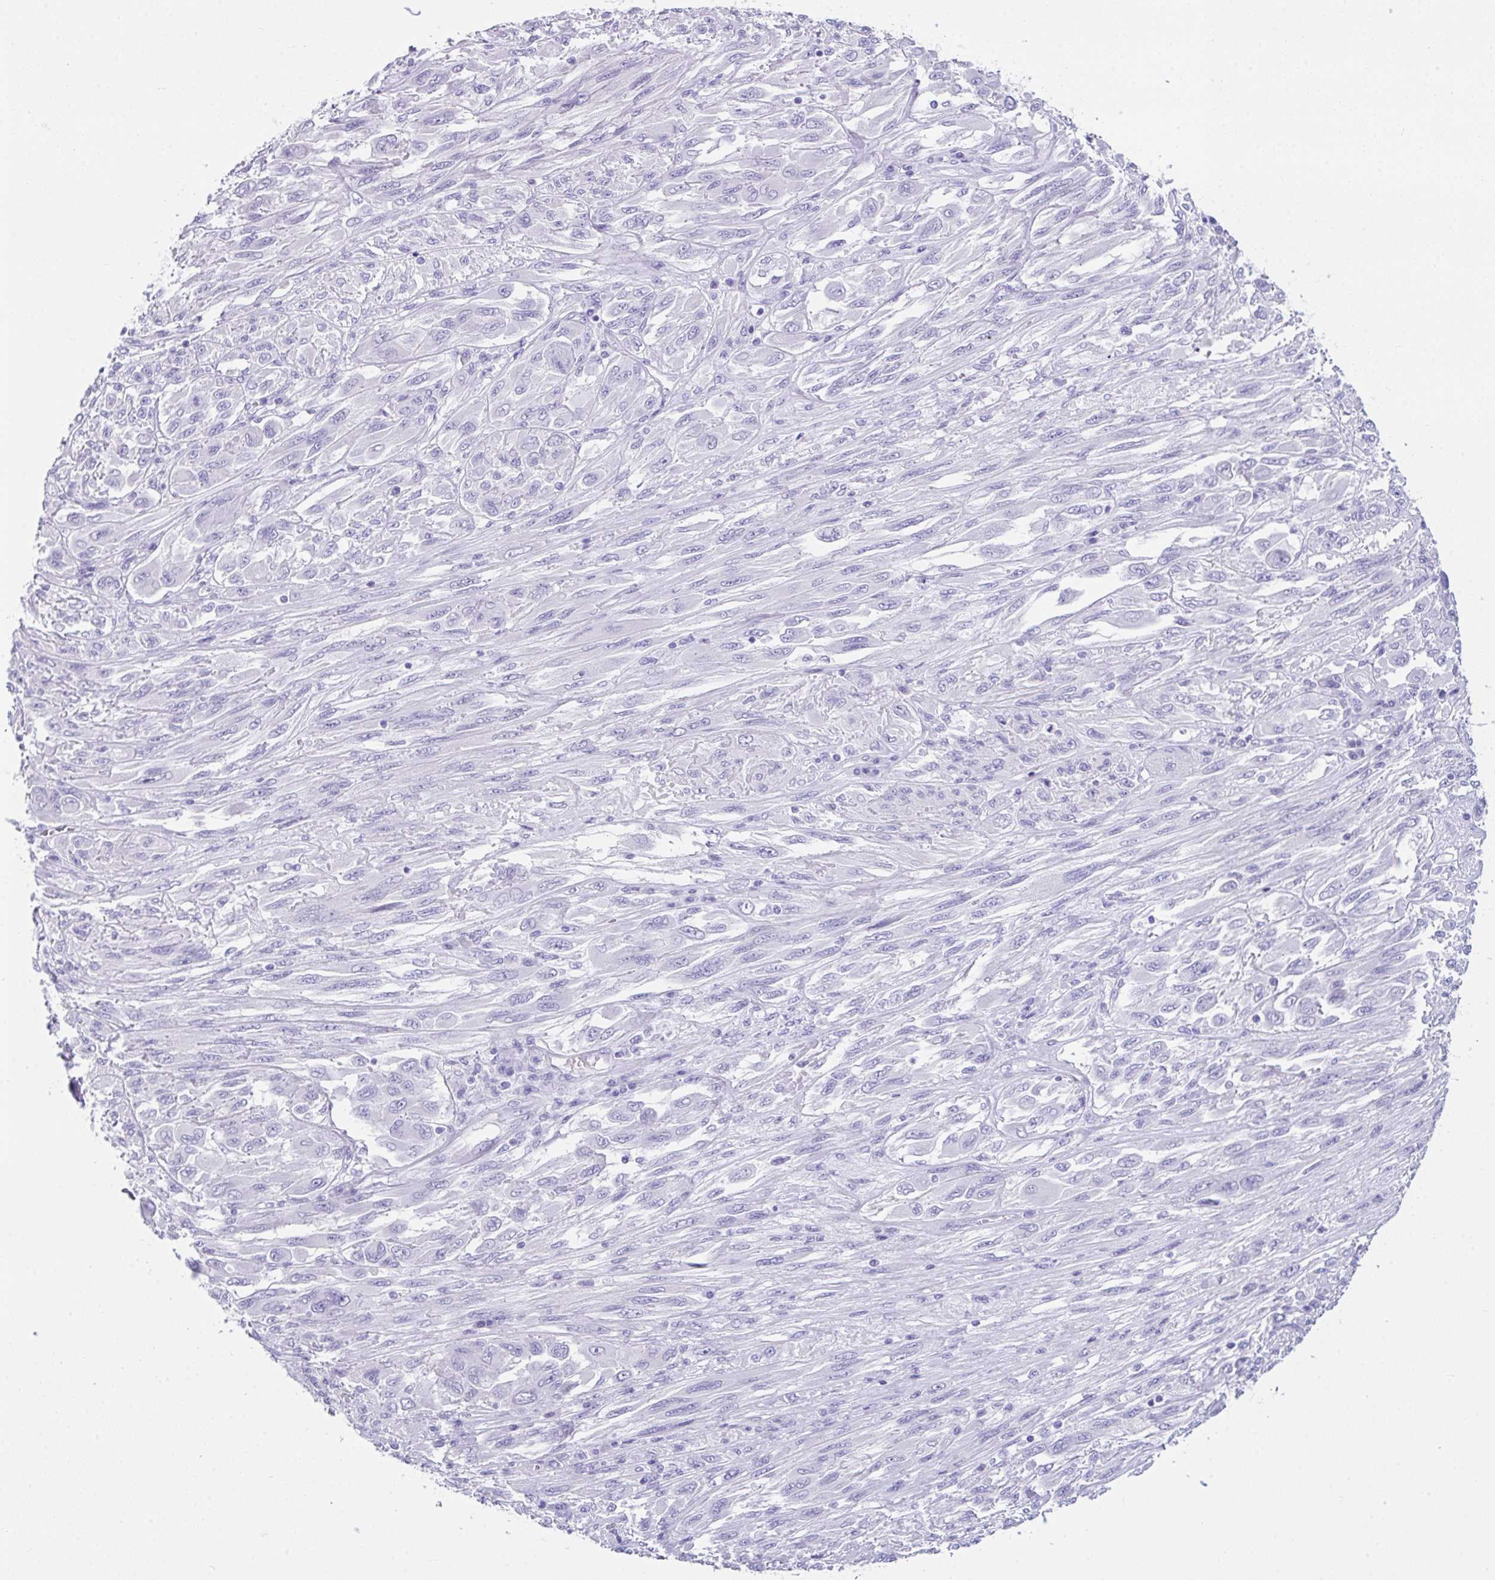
{"staining": {"intensity": "negative", "quantity": "none", "location": "none"}, "tissue": "melanoma", "cell_type": "Tumor cells", "image_type": "cancer", "snomed": [{"axis": "morphology", "description": "Malignant melanoma, NOS"}, {"axis": "topography", "description": "Skin"}], "caption": "A histopathology image of human malignant melanoma is negative for staining in tumor cells.", "gene": "LGALS4", "patient": {"sex": "female", "age": 91}}